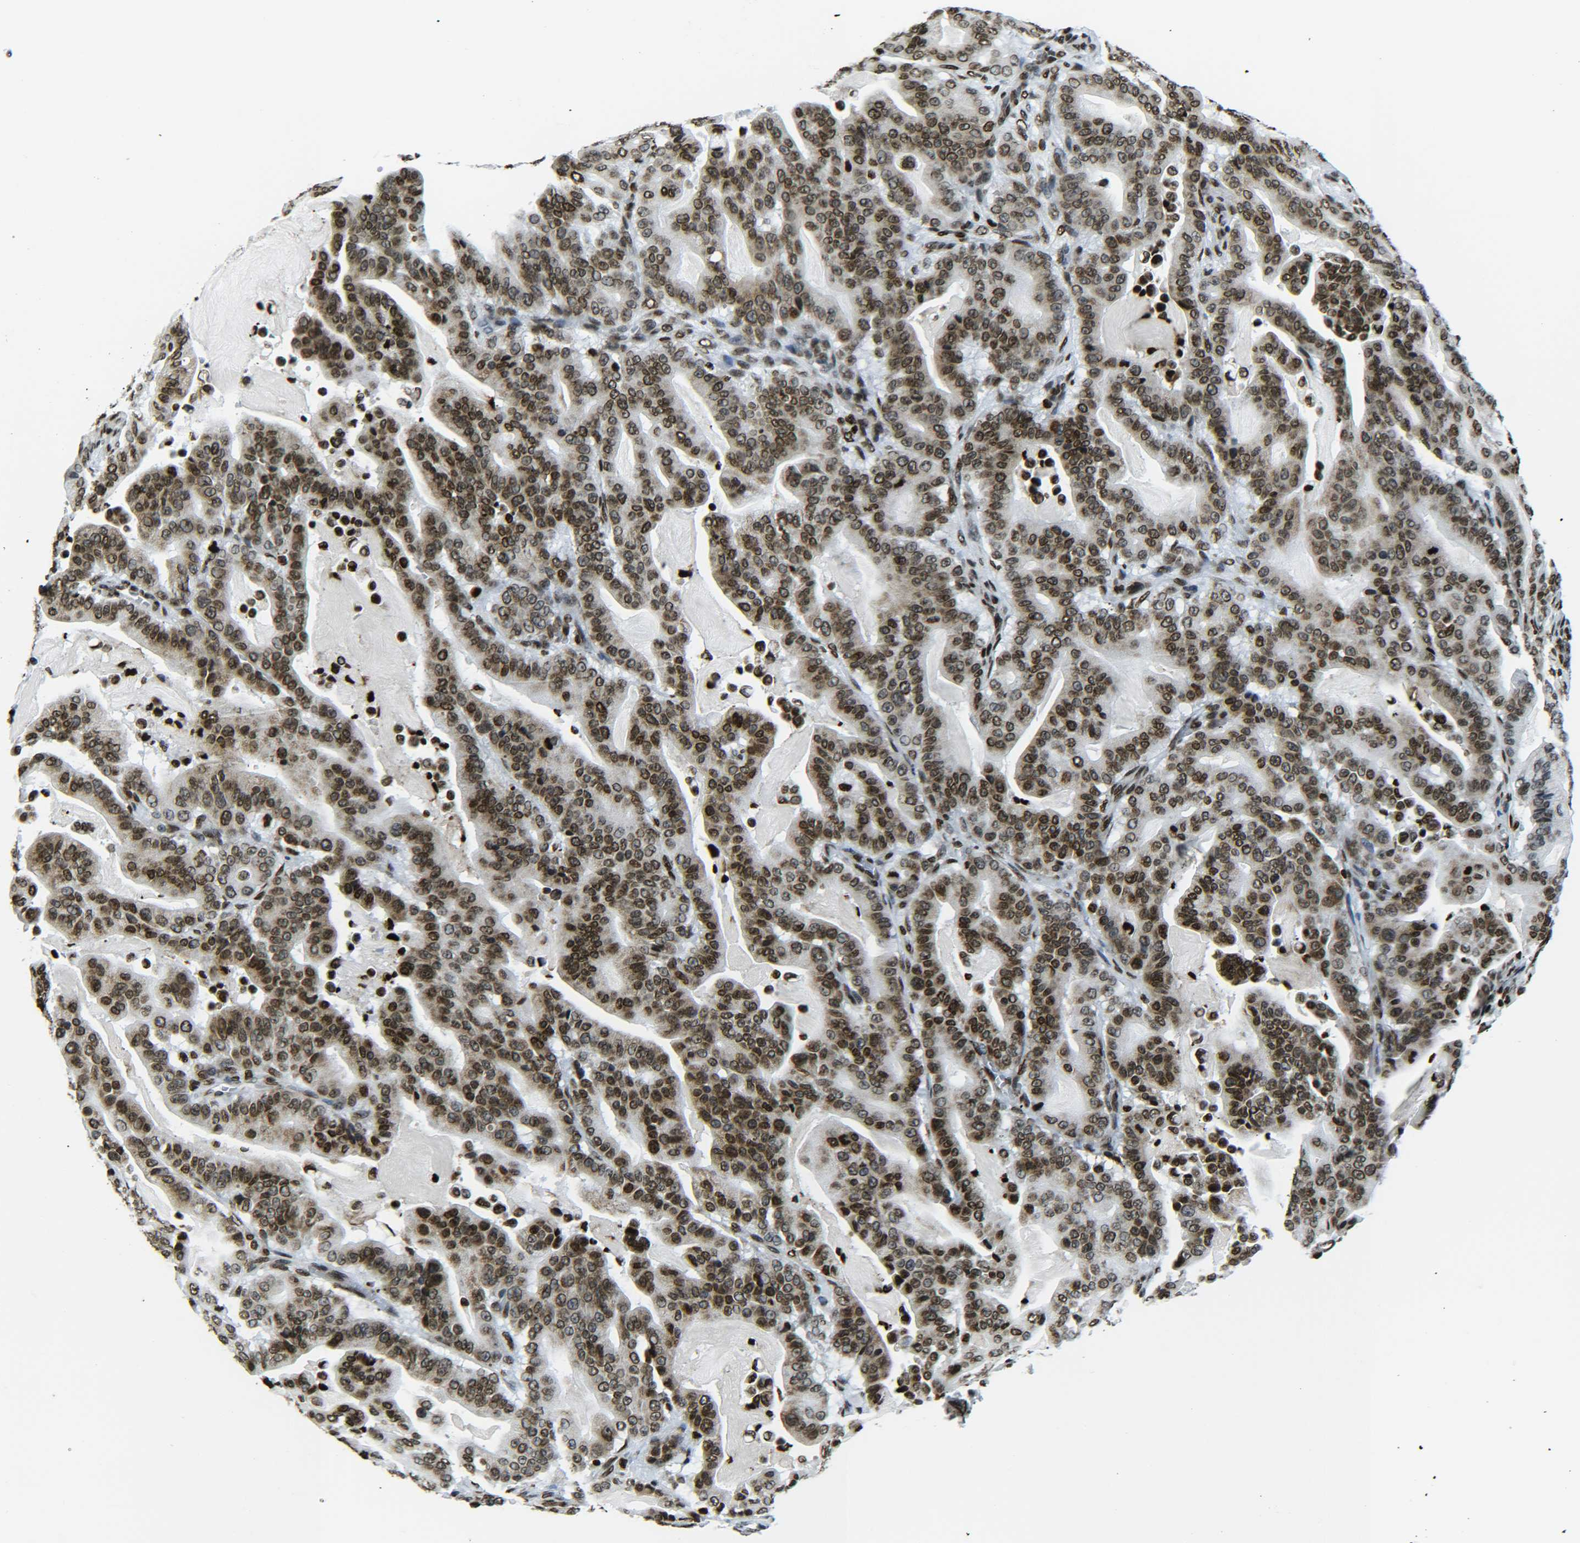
{"staining": {"intensity": "strong", "quantity": ">75%", "location": "nuclear"}, "tissue": "pancreatic cancer", "cell_type": "Tumor cells", "image_type": "cancer", "snomed": [{"axis": "morphology", "description": "Adenocarcinoma, NOS"}, {"axis": "topography", "description": "Pancreas"}], "caption": "This micrograph shows IHC staining of human pancreatic cancer (adenocarcinoma), with high strong nuclear staining in about >75% of tumor cells.", "gene": "H2AX", "patient": {"sex": "male", "age": 63}}